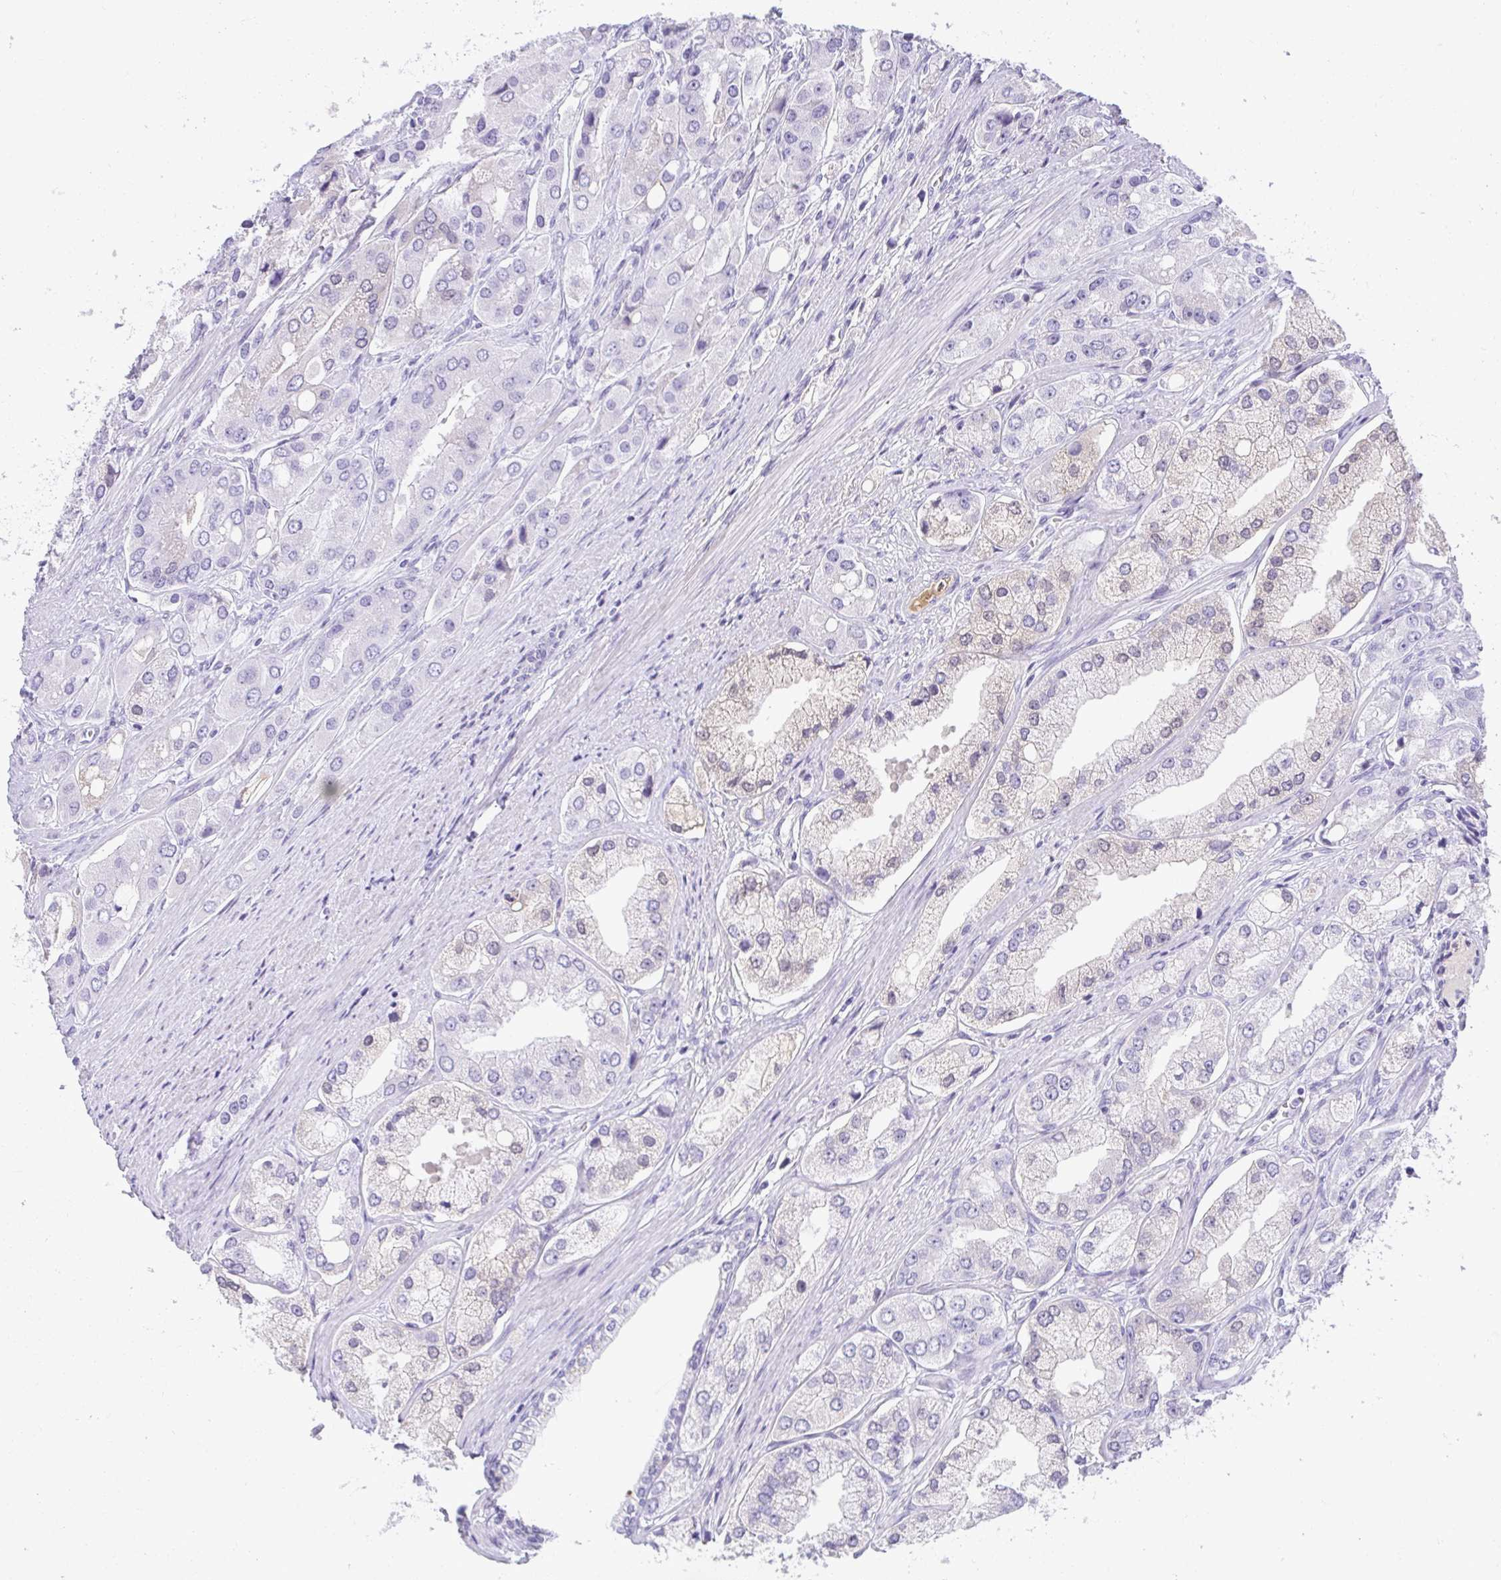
{"staining": {"intensity": "negative", "quantity": "none", "location": "none"}, "tissue": "prostate cancer", "cell_type": "Tumor cells", "image_type": "cancer", "snomed": [{"axis": "morphology", "description": "Adenocarcinoma, Low grade"}, {"axis": "topography", "description": "Prostate"}], "caption": "There is no significant expression in tumor cells of prostate cancer. Brightfield microscopy of immunohistochemistry (IHC) stained with DAB (3,3'-diaminobenzidine) (brown) and hematoxylin (blue), captured at high magnification.", "gene": "ZSWIM3", "patient": {"sex": "male", "age": 69}}